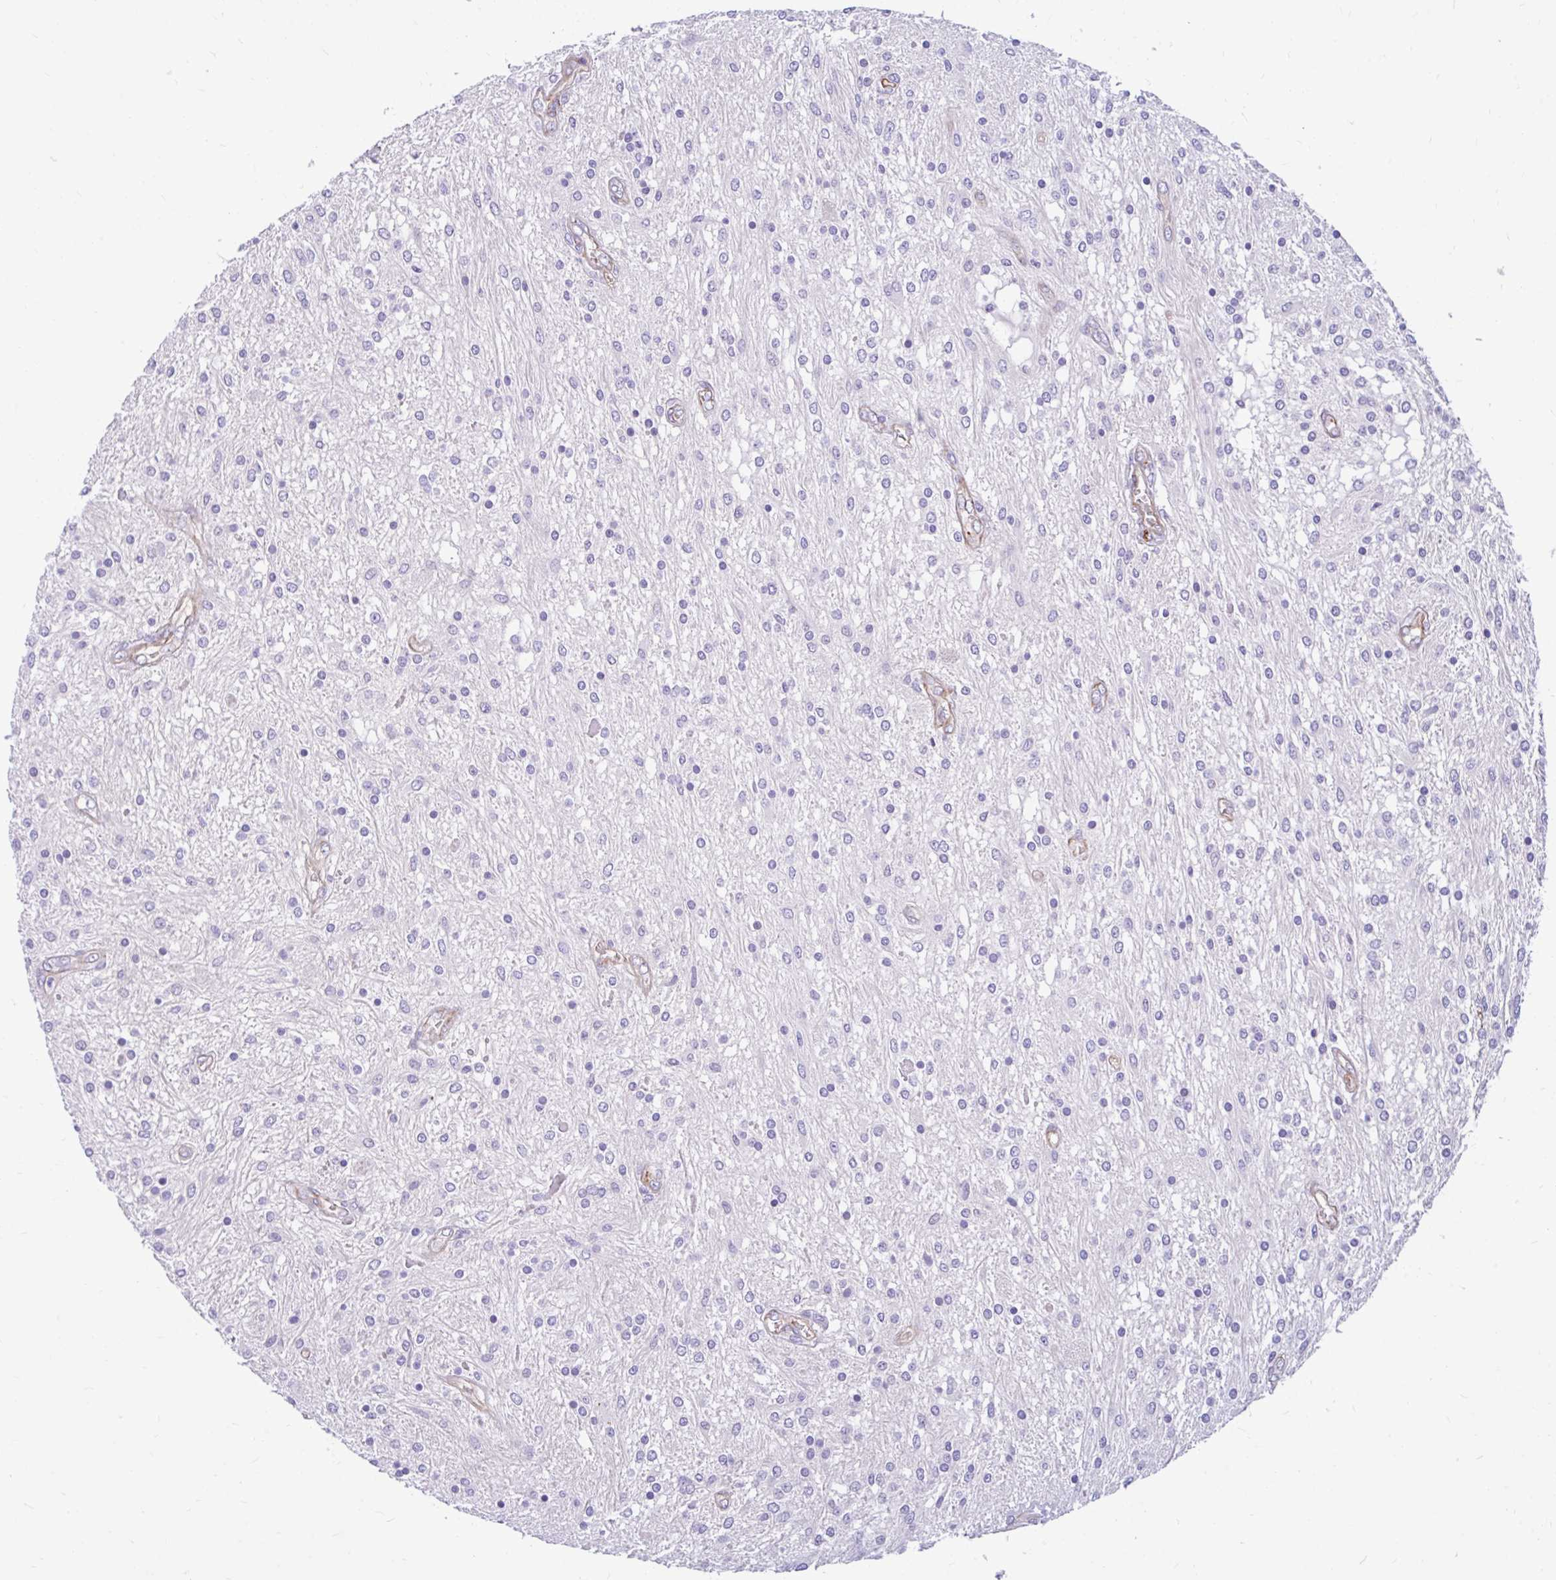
{"staining": {"intensity": "negative", "quantity": "none", "location": "none"}, "tissue": "glioma", "cell_type": "Tumor cells", "image_type": "cancer", "snomed": [{"axis": "morphology", "description": "Glioma, malignant, Low grade"}, {"axis": "topography", "description": "Cerebellum"}], "caption": "Immunohistochemical staining of glioma displays no significant expression in tumor cells. (DAB immunohistochemistry, high magnification).", "gene": "ESPNL", "patient": {"sex": "female", "age": 14}}